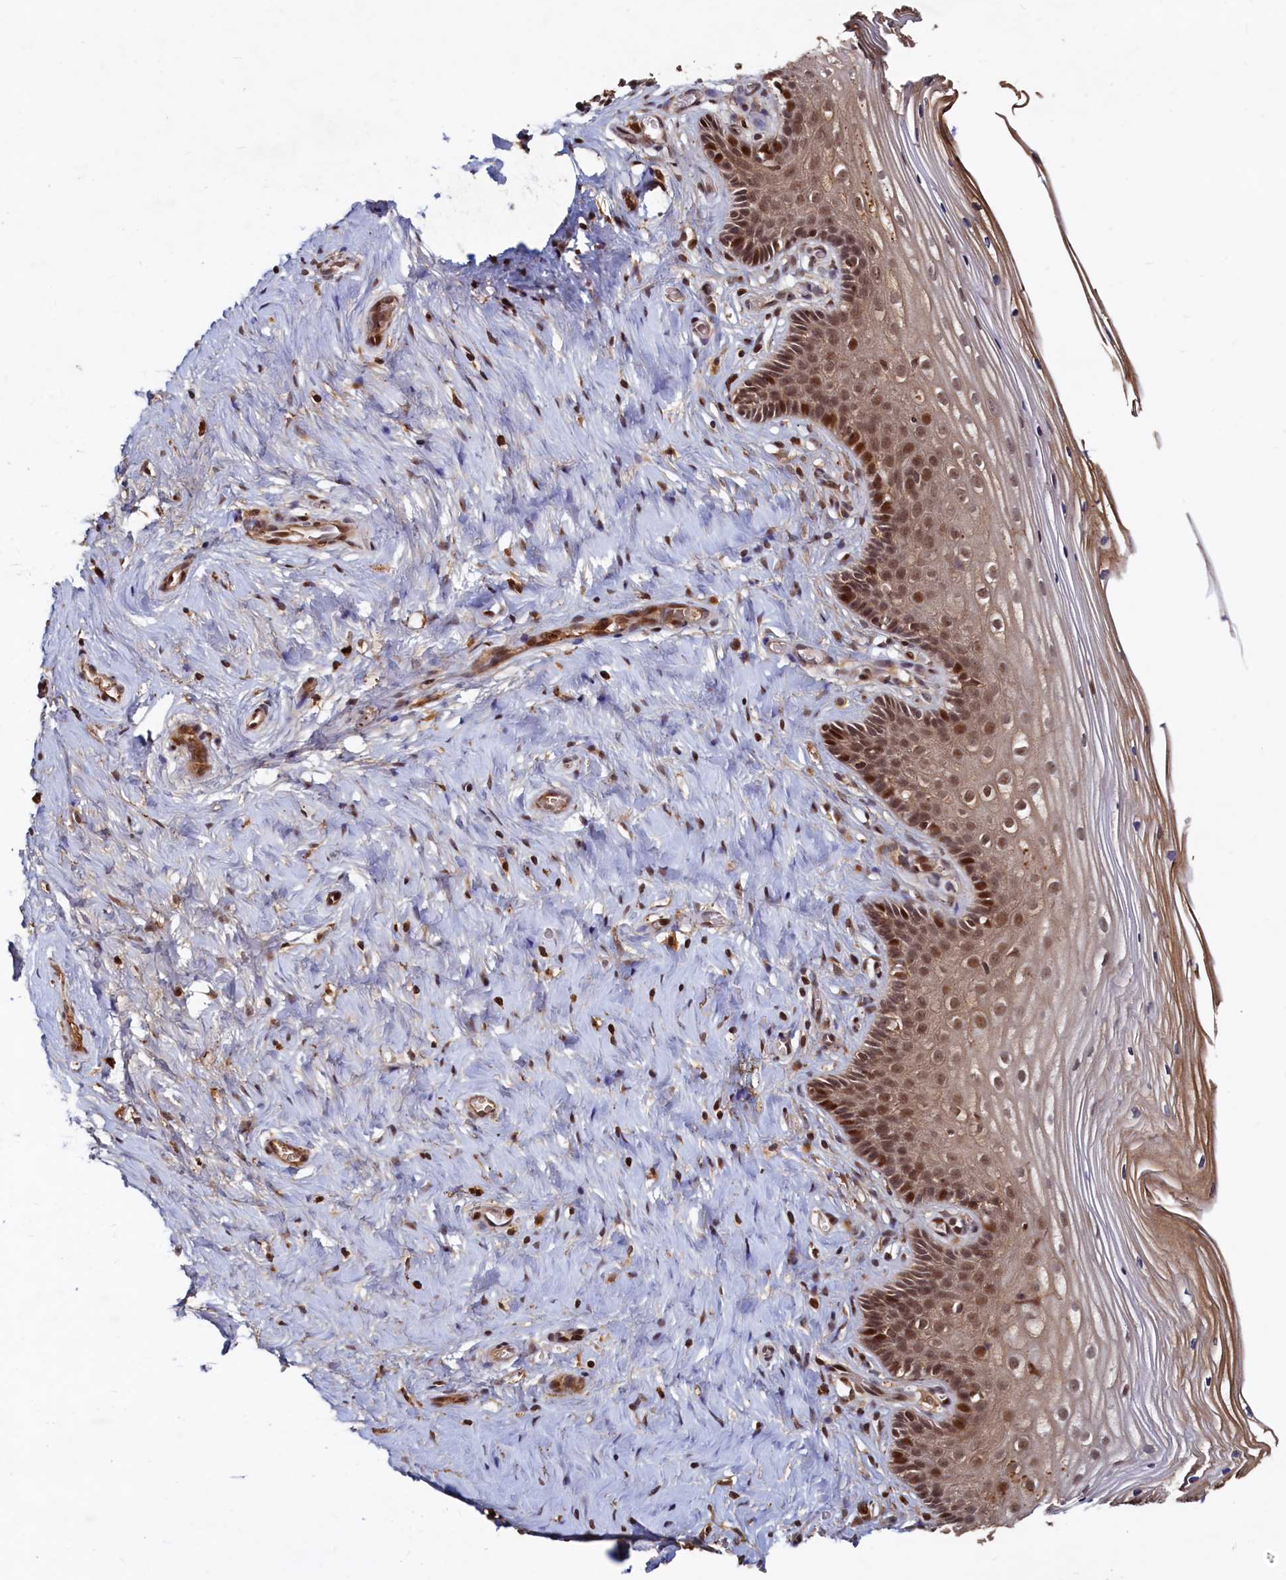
{"staining": {"intensity": "moderate", "quantity": ">75%", "location": "cytoplasmic/membranous,nuclear"}, "tissue": "cervix", "cell_type": "Glandular cells", "image_type": "normal", "snomed": [{"axis": "morphology", "description": "Normal tissue, NOS"}, {"axis": "topography", "description": "Cervix"}], "caption": "This histopathology image exhibits normal cervix stained with IHC to label a protein in brown. The cytoplasmic/membranous,nuclear of glandular cells show moderate positivity for the protein. Nuclei are counter-stained blue.", "gene": "TRAPPC4", "patient": {"sex": "female", "age": 33}}